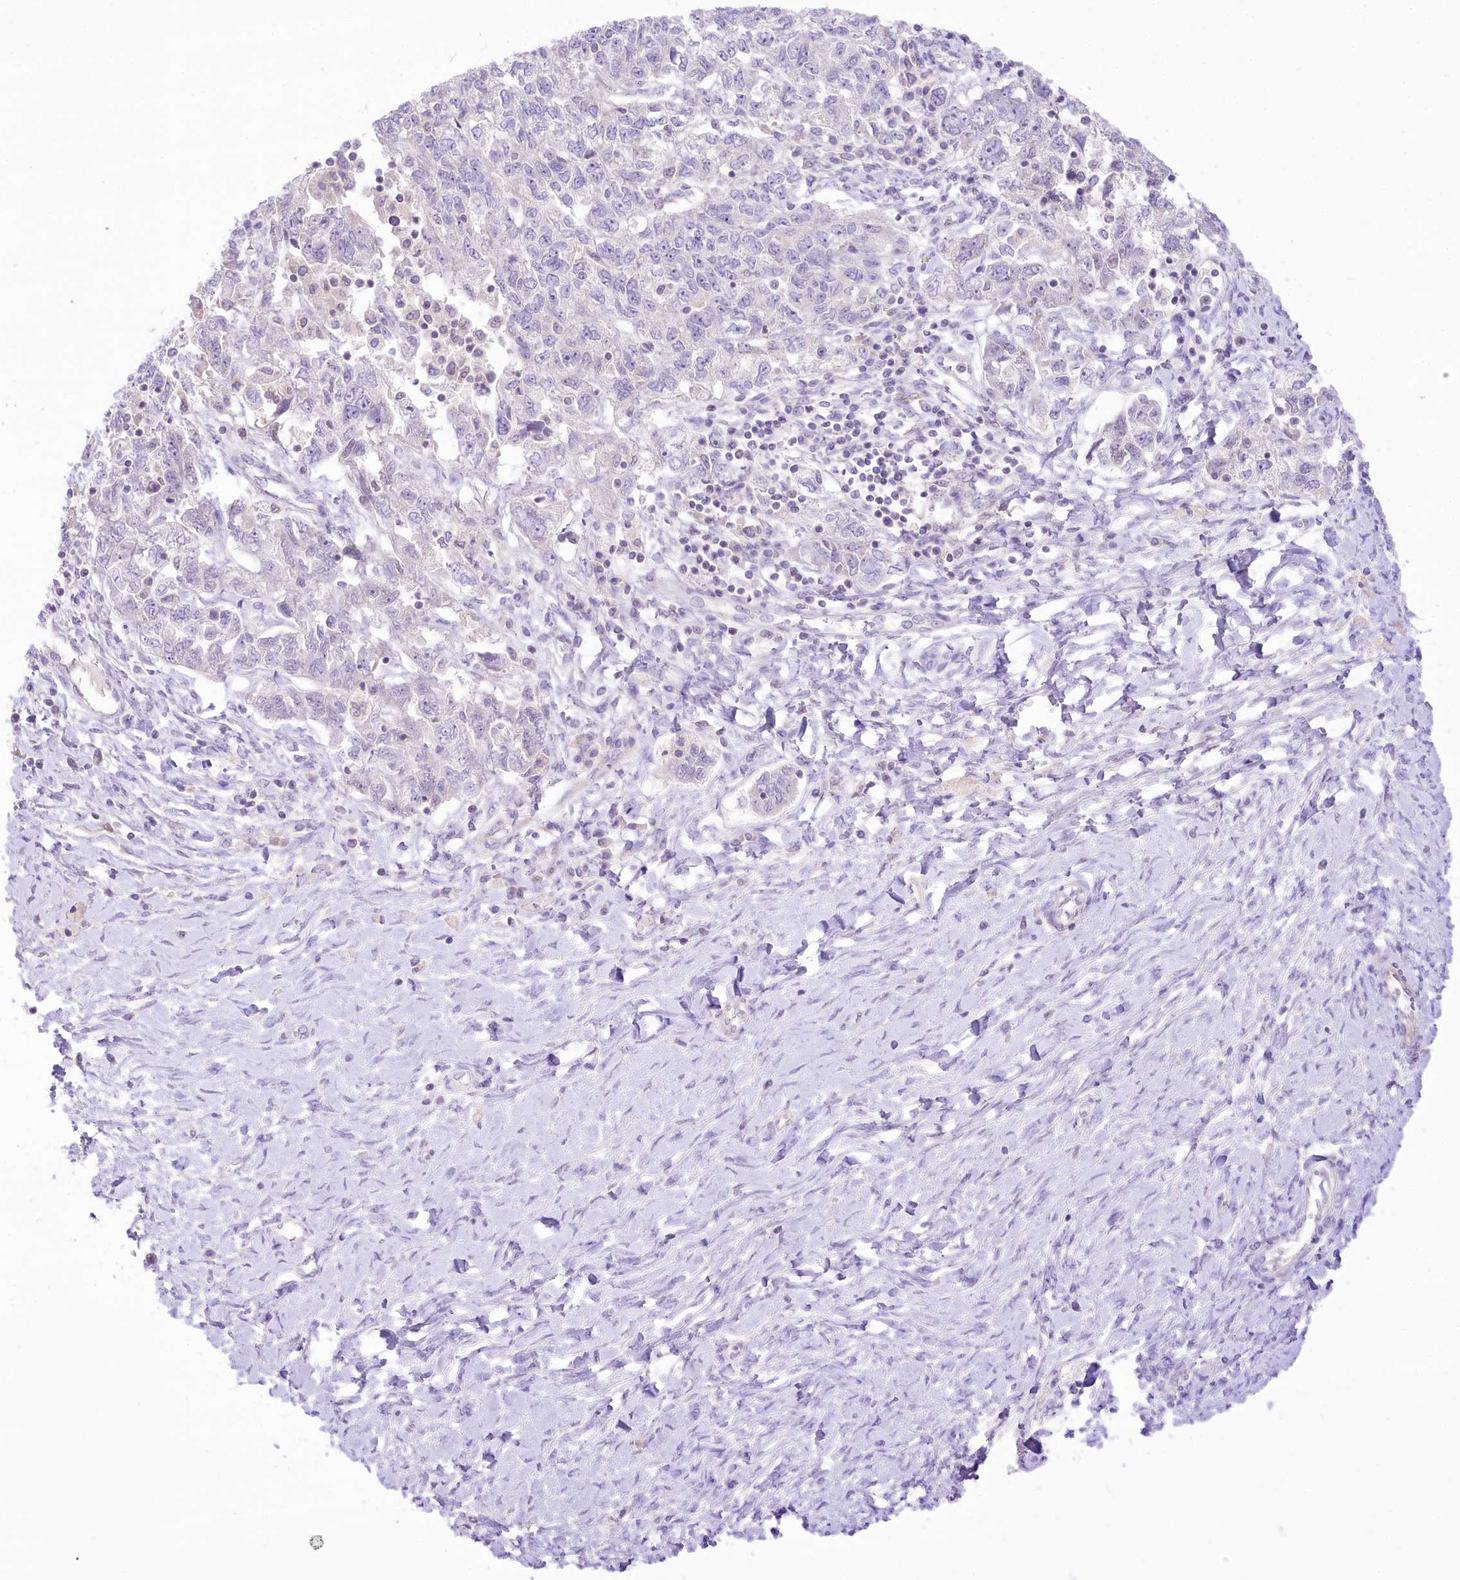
{"staining": {"intensity": "negative", "quantity": "none", "location": "none"}, "tissue": "ovarian cancer", "cell_type": "Tumor cells", "image_type": "cancer", "snomed": [{"axis": "morphology", "description": "Carcinoma, NOS"}, {"axis": "morphology", "description": "Cystadenocarcinoma, serous, NOS"}, {"axis": "topography", "description": "Ovary"}], "caption": "Tumor cells are negative for protein expression in human carcinoma (ovarian). (DAB immunohistochemistry with hematoxylin counter stain).", "gene": "HELT", "patient": {"sex": "female", "age": 69}}